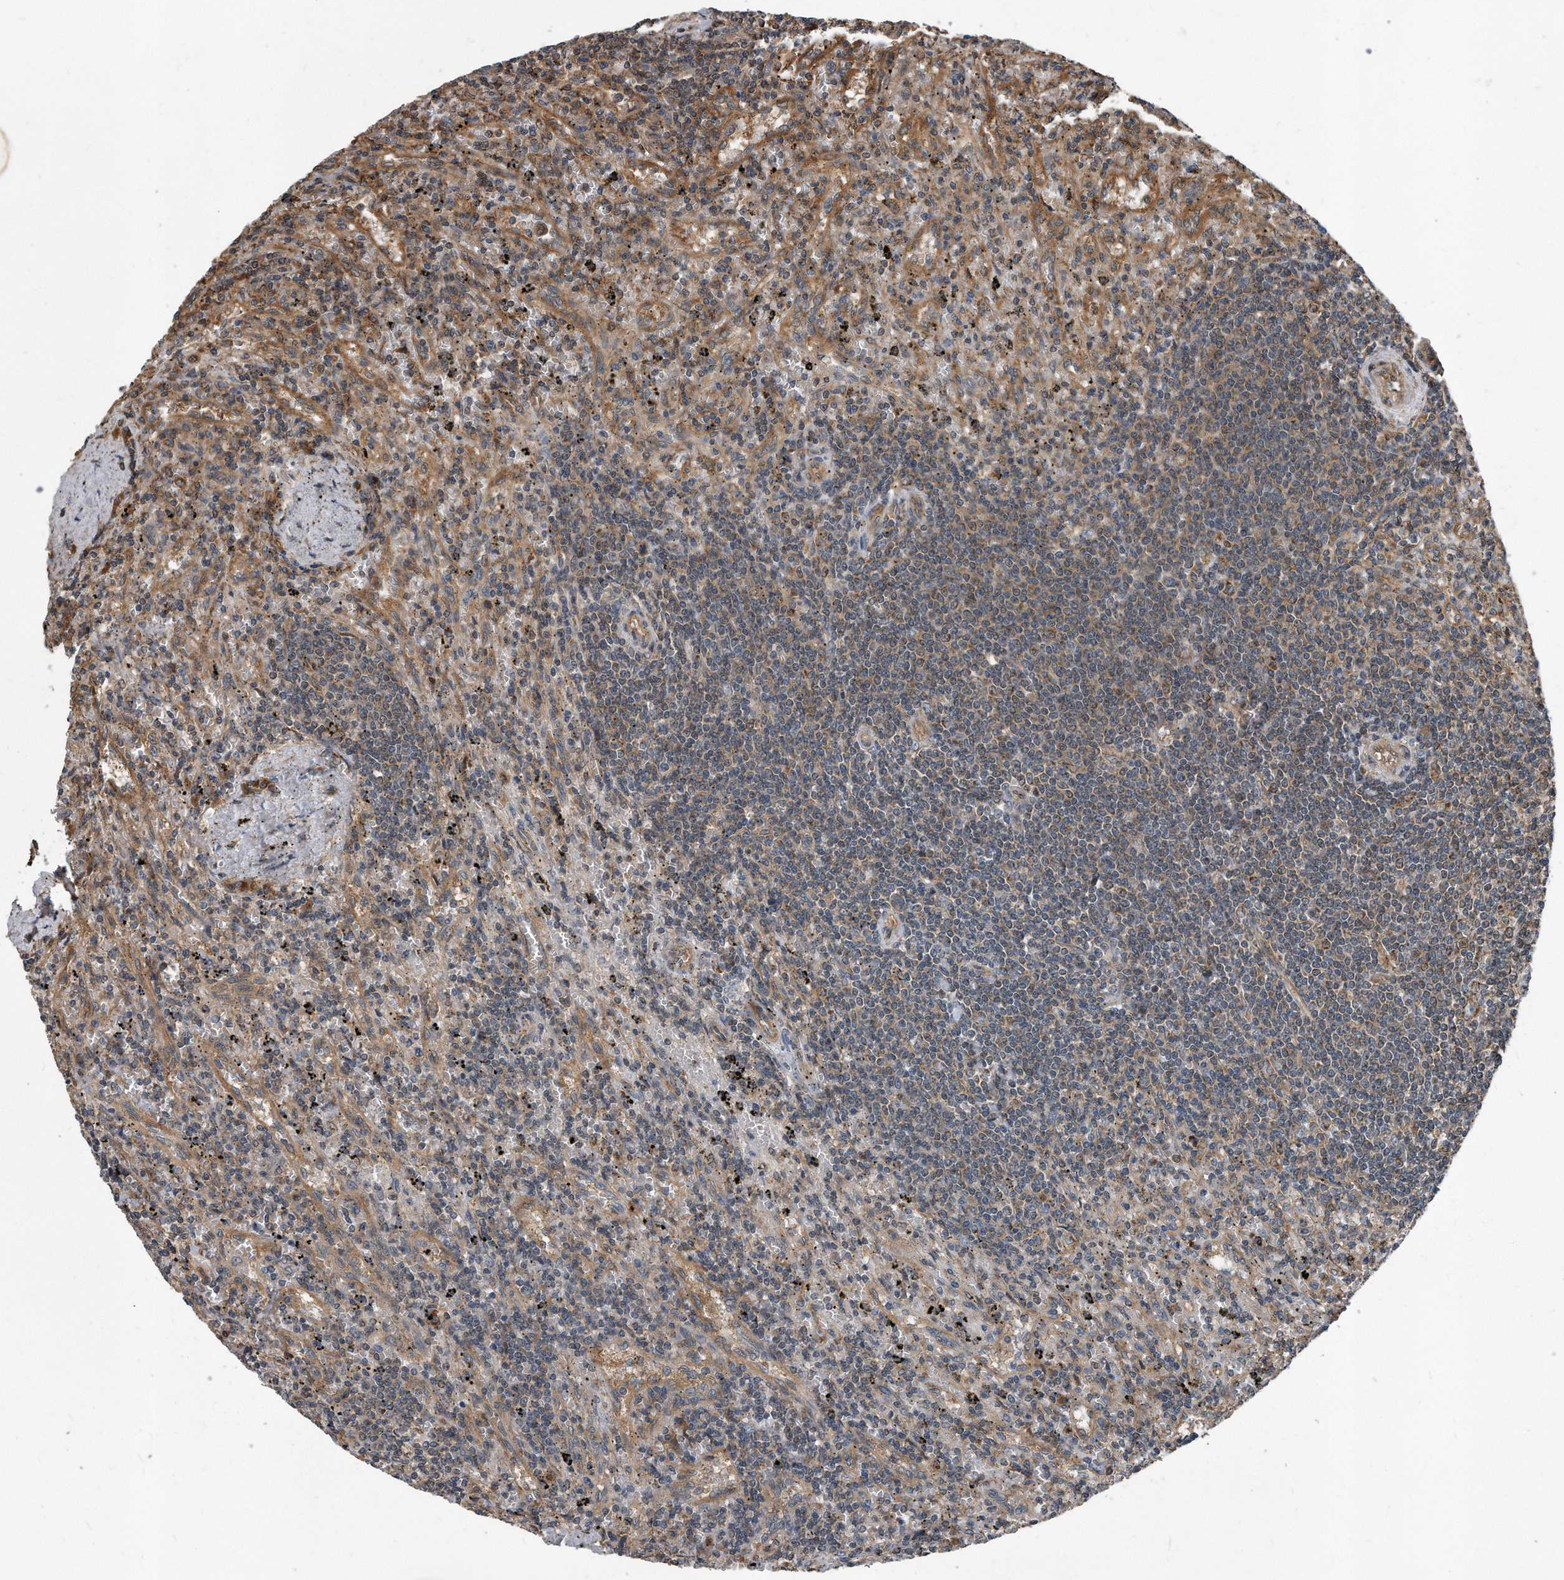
{"staining": {"intensity": "weak", "quantity": "25%-75%", "location": "cytoplasmic/membranous"}, "tissue": "lymphoma", "cell_type": "Tumor cells", "image_type": "cancer", "snomed": [{"axis": "morphology", "description": "Malignant lymphoma, non-Hodgkin's type, Low grade"}, {"axis": "topography", "description": "Spleen"}], "caption": "Human lymphoma stained with a protein marker exhibits weak staining in tumor cells.", "gene": "FAM136A", "patient": {"sex": "male", "age": 76}}